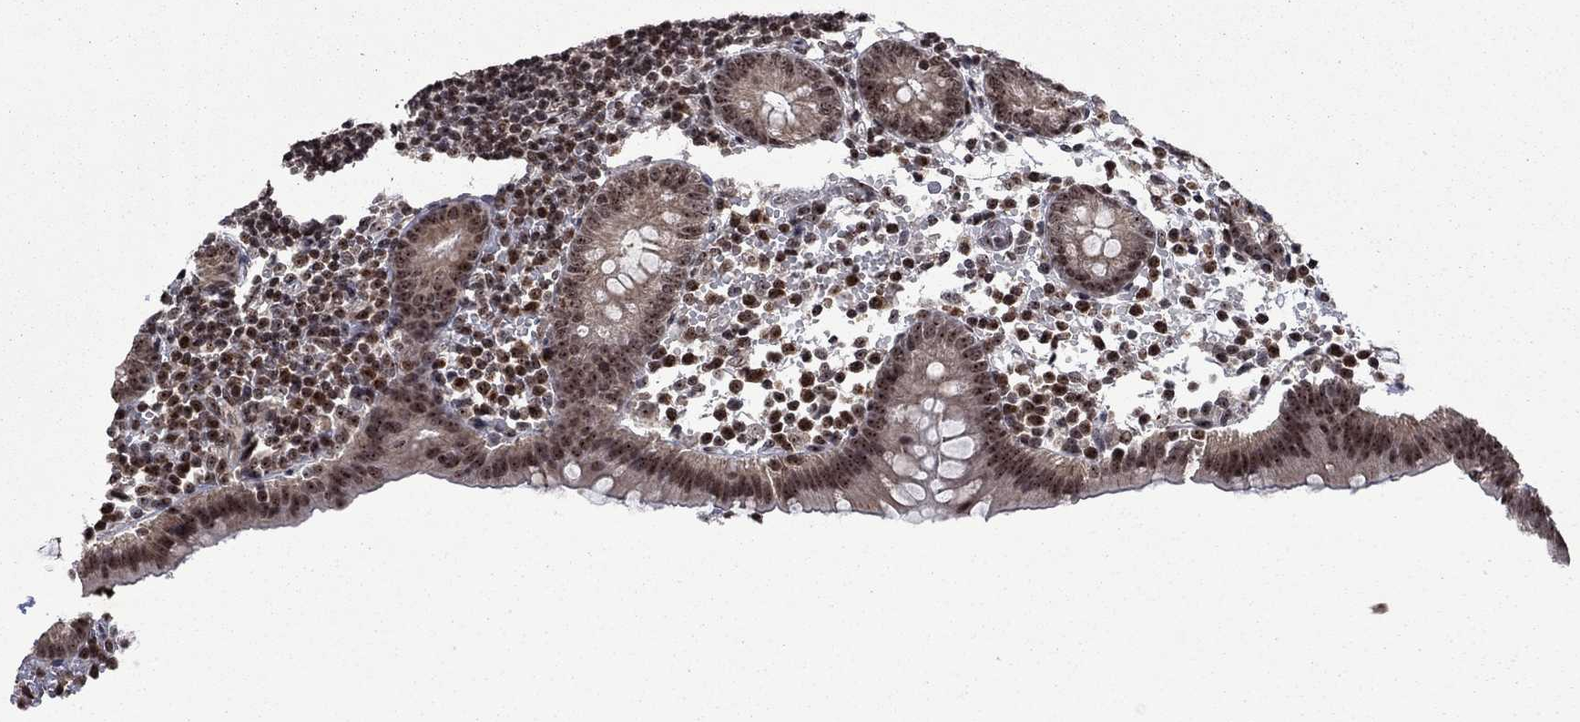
{"staining": {"intensity": "weak", "quantity": "25%-75%", "location": "nuclear"}, "tissue": "appendix", "cell_type": "Glandular cells", "image_type": "normal", "snomed": [{"axis": "morphology", "description": "Normal tissue, NOS"}, {"axis": "topography", "description": "Appendix"}], "caption": "Appendix stained with immunohistochemistry (IHC) demonstrates weak nuclear expression in about 25%-75% of glandular cells.", "gene": "FBLL1", "patient": {"sex": "female", "age": 40}}